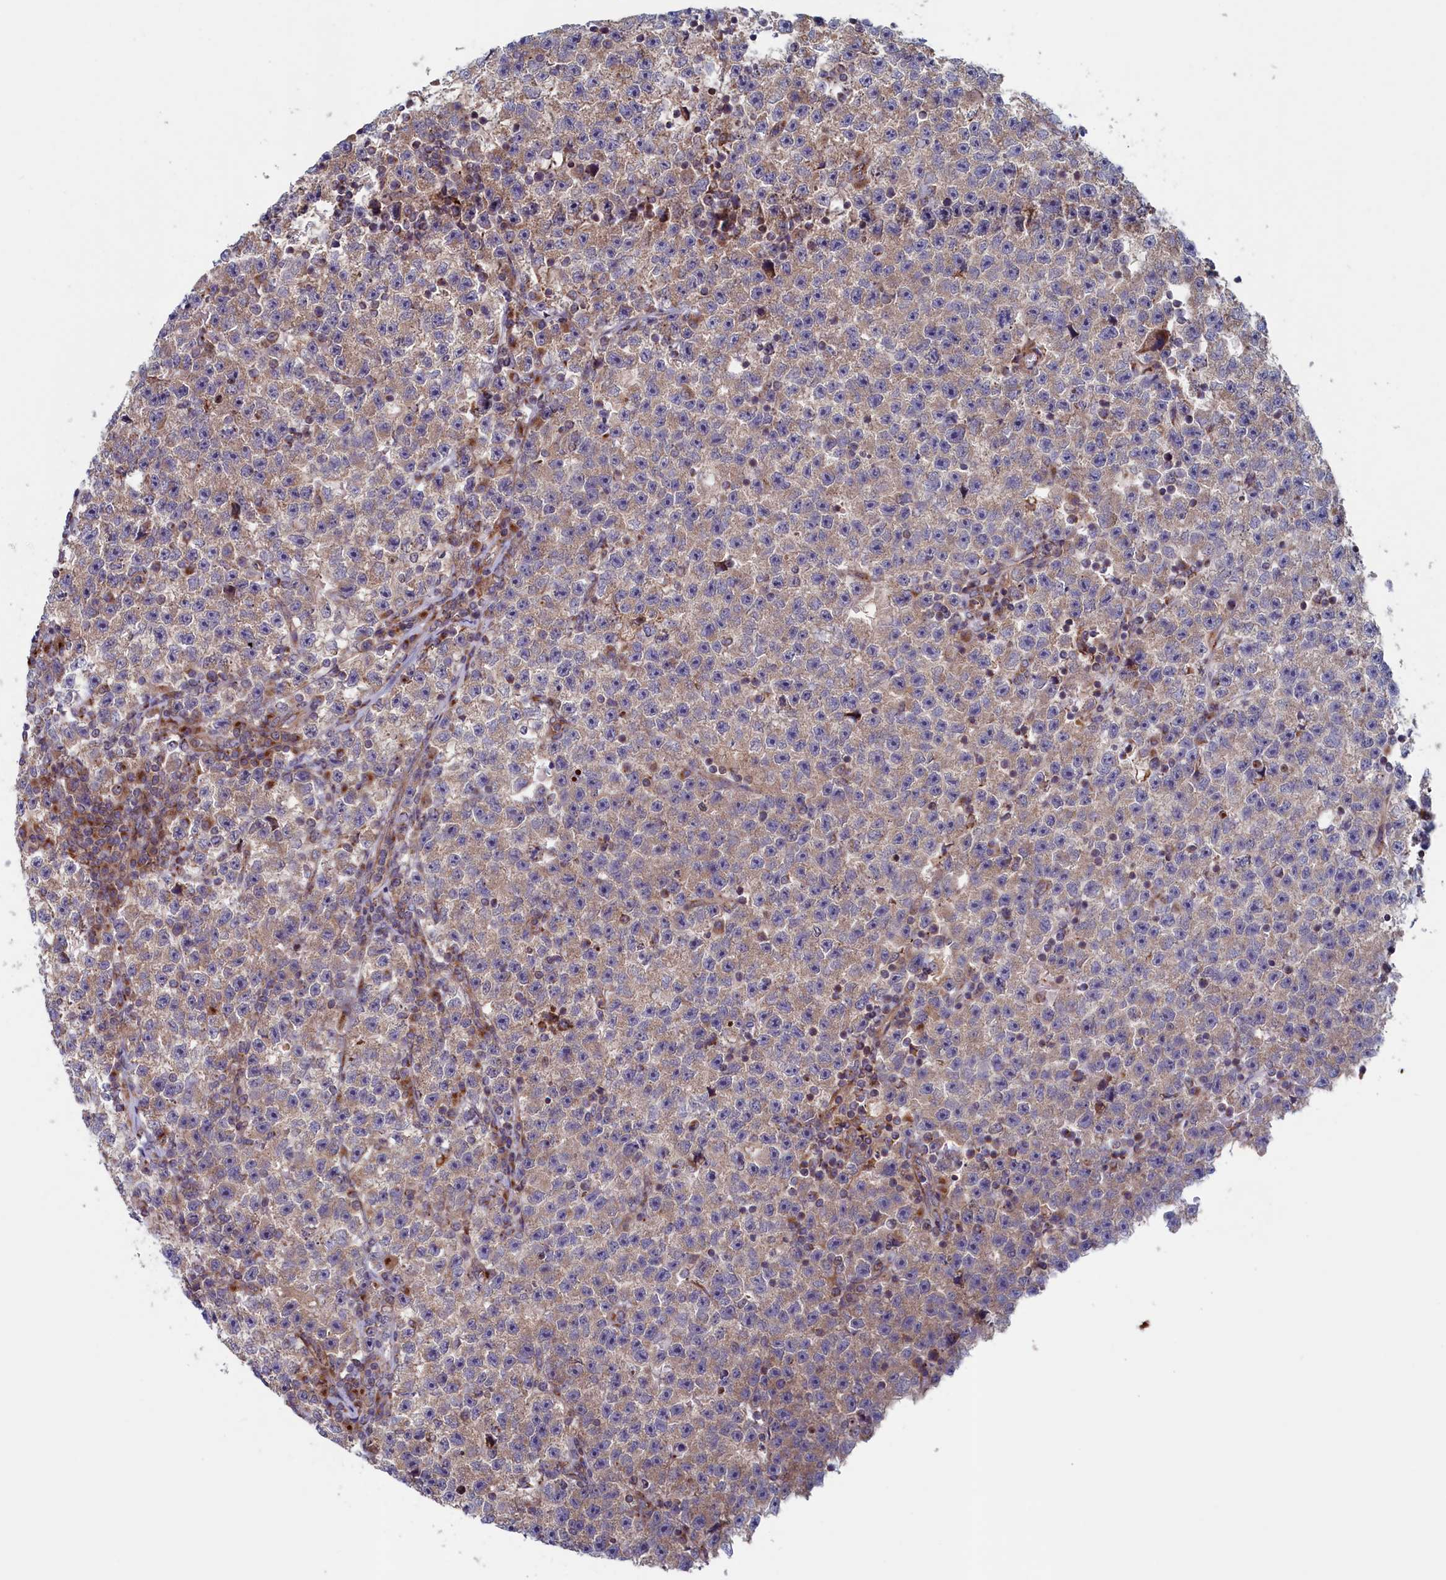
{"staining": {"intensity": "weak", "quantity": "25%-75%", "location": "cytoplasmic/membranous"}, "tissue": "testis cancer", "cell_type": "Tumor cells", "image_type": "cancer", "snomed": [{"axis": "morphology", "description": "Seminoma, NOS"}, {"axis": "topography", "description": "Testis"}], "caption": "Protein expression by immunohistochemistry displays weak cytoplasmic/membranous staining in approximately 25%-75% of tumor cells in testis cancer (seminoma). (Stains: DAB in brown, nuclei in blue, Microscopy: brightfield microscopy at high magnification).", "gene": "MTFMT", "patient": {"sex": "male", "age": 22}}